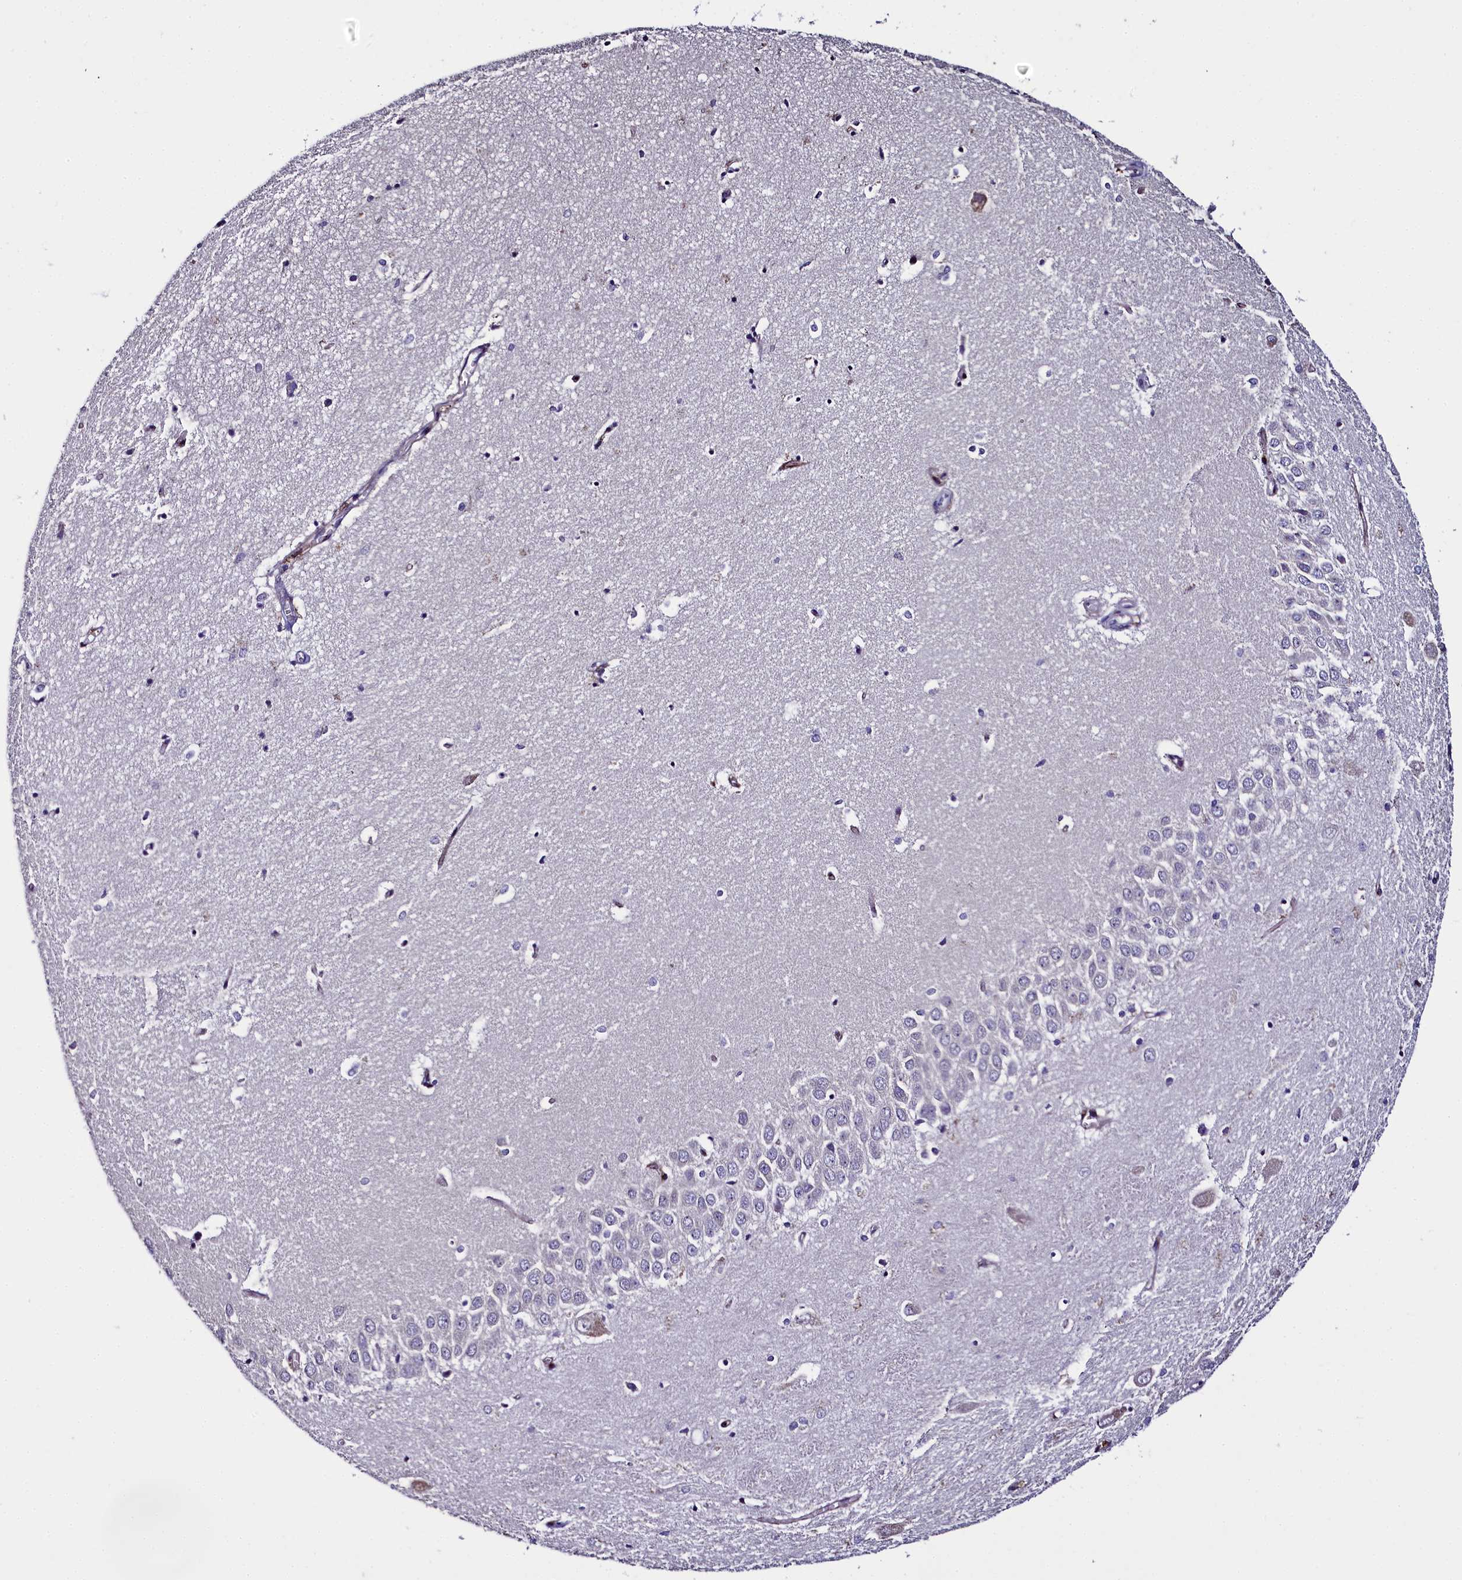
{"staining": {"intensity": "negative", "quantity": "none", "location": "none"}, "tissue": "hippocampus", "cell_type": "Glial cells", "image_type": "normal", "snomed": [{"axis": "morphology", "description": "Normal tissue, NOS"}, {"axis": "topography", "description": "Hippocampus"}], "caption": "IHC of benign human hippocampus shows no staining in glial cells.", "gene": "MRC2", "patient": {"sex": "female", "age": 64}}